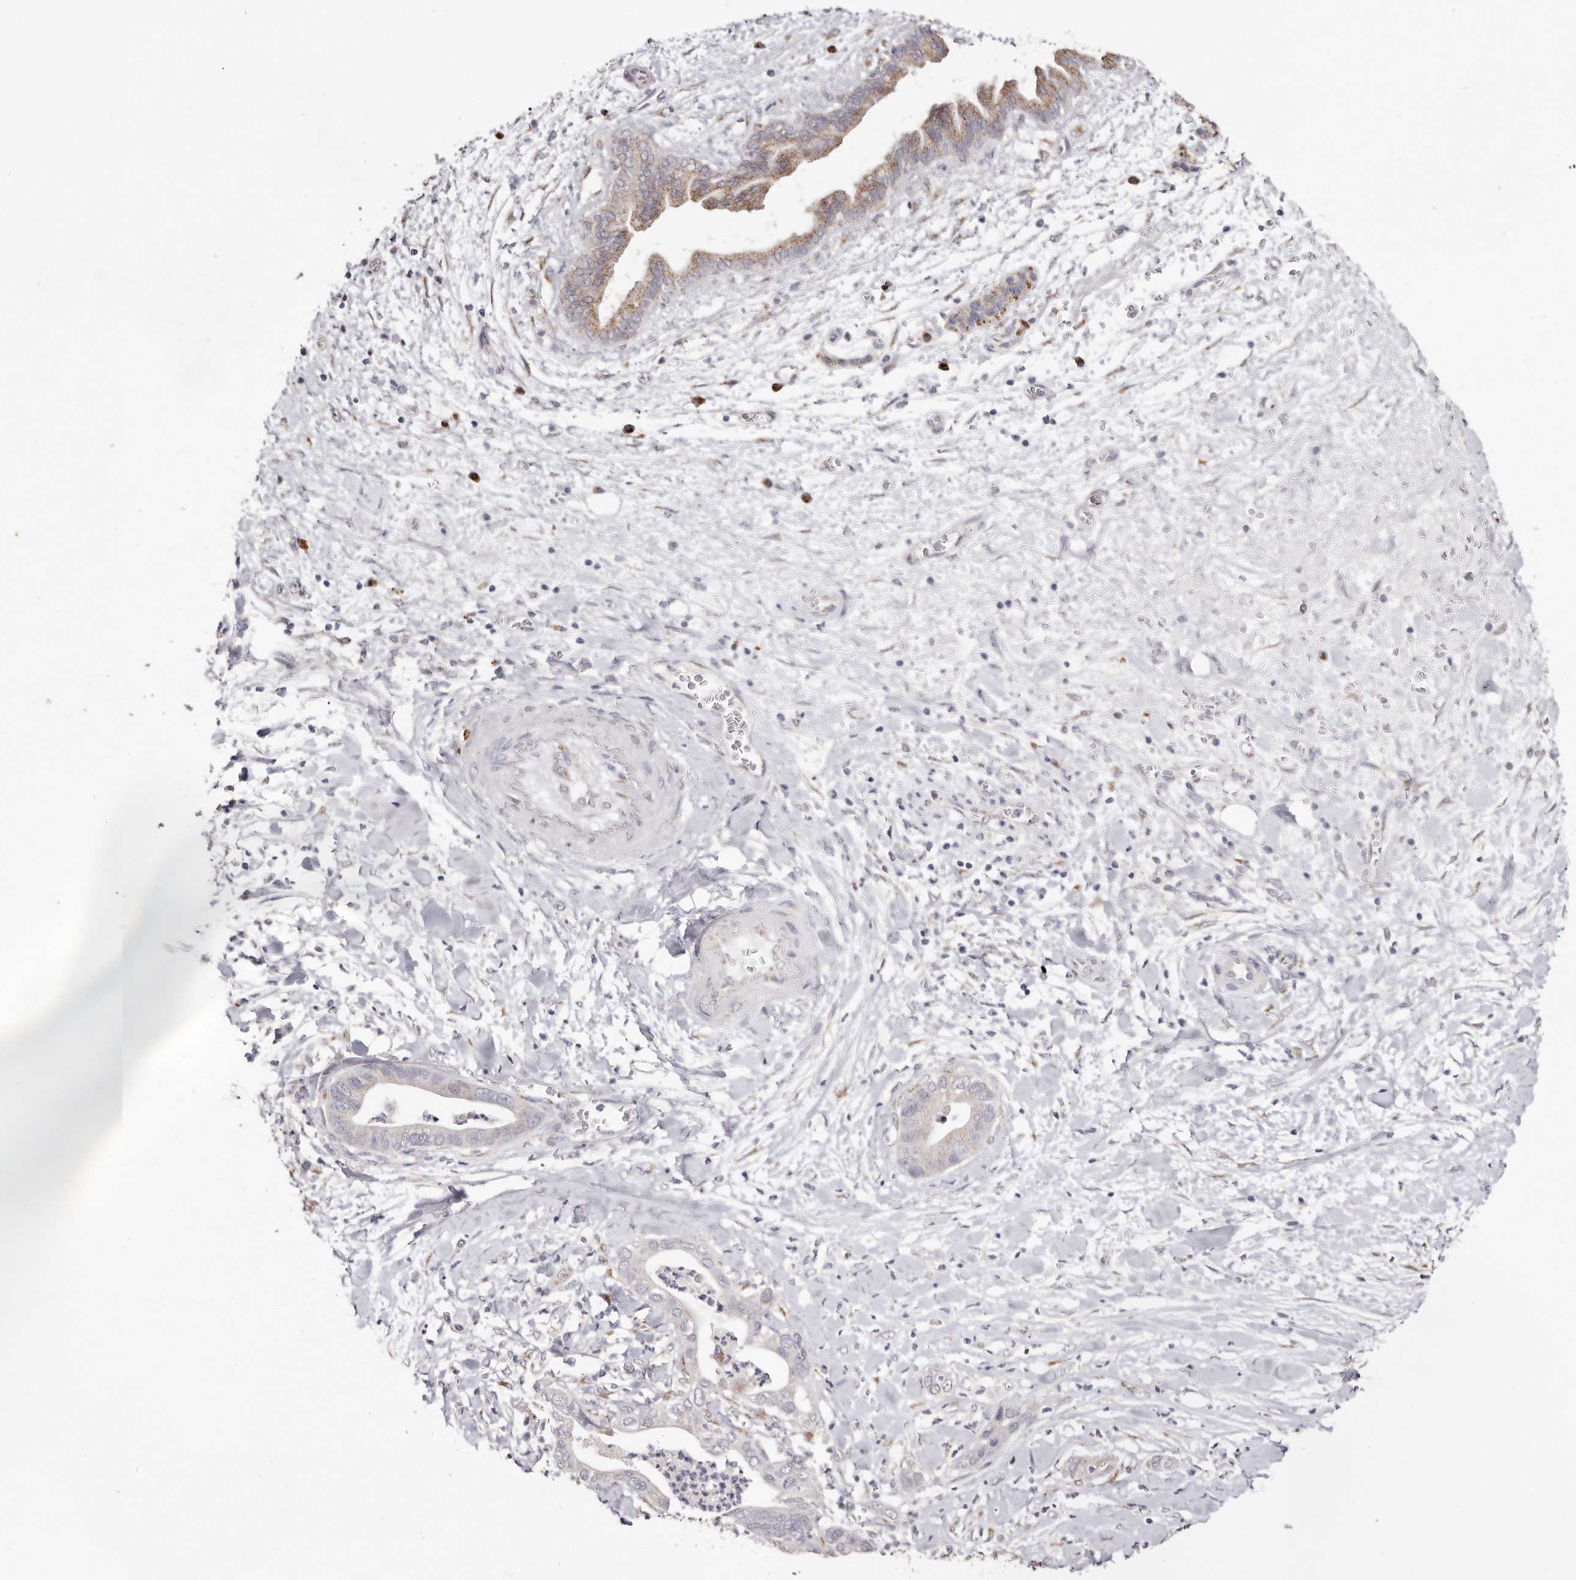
{"staining": {"intensity": "negative", "quantity": "none", "location": "none"}, "tissue": "pancreatic cancer", "cell_type": "Tumor cells", "image_type": "cancer", "snomed": [{"axis": "morphology", "description": "Adenocarcinoma, NOS"}, {"axis": "topography", "description": "Pancreas"}], "caption": "An immunohistochemistry image of pancreatic cancer (adenocarcinoma) is shown. There is no staining in tumor cells of pancreatic cancer (adenocarcinoma).", "gene": "LGALS7B", "patient": {"sex": "female", "age": 78}}